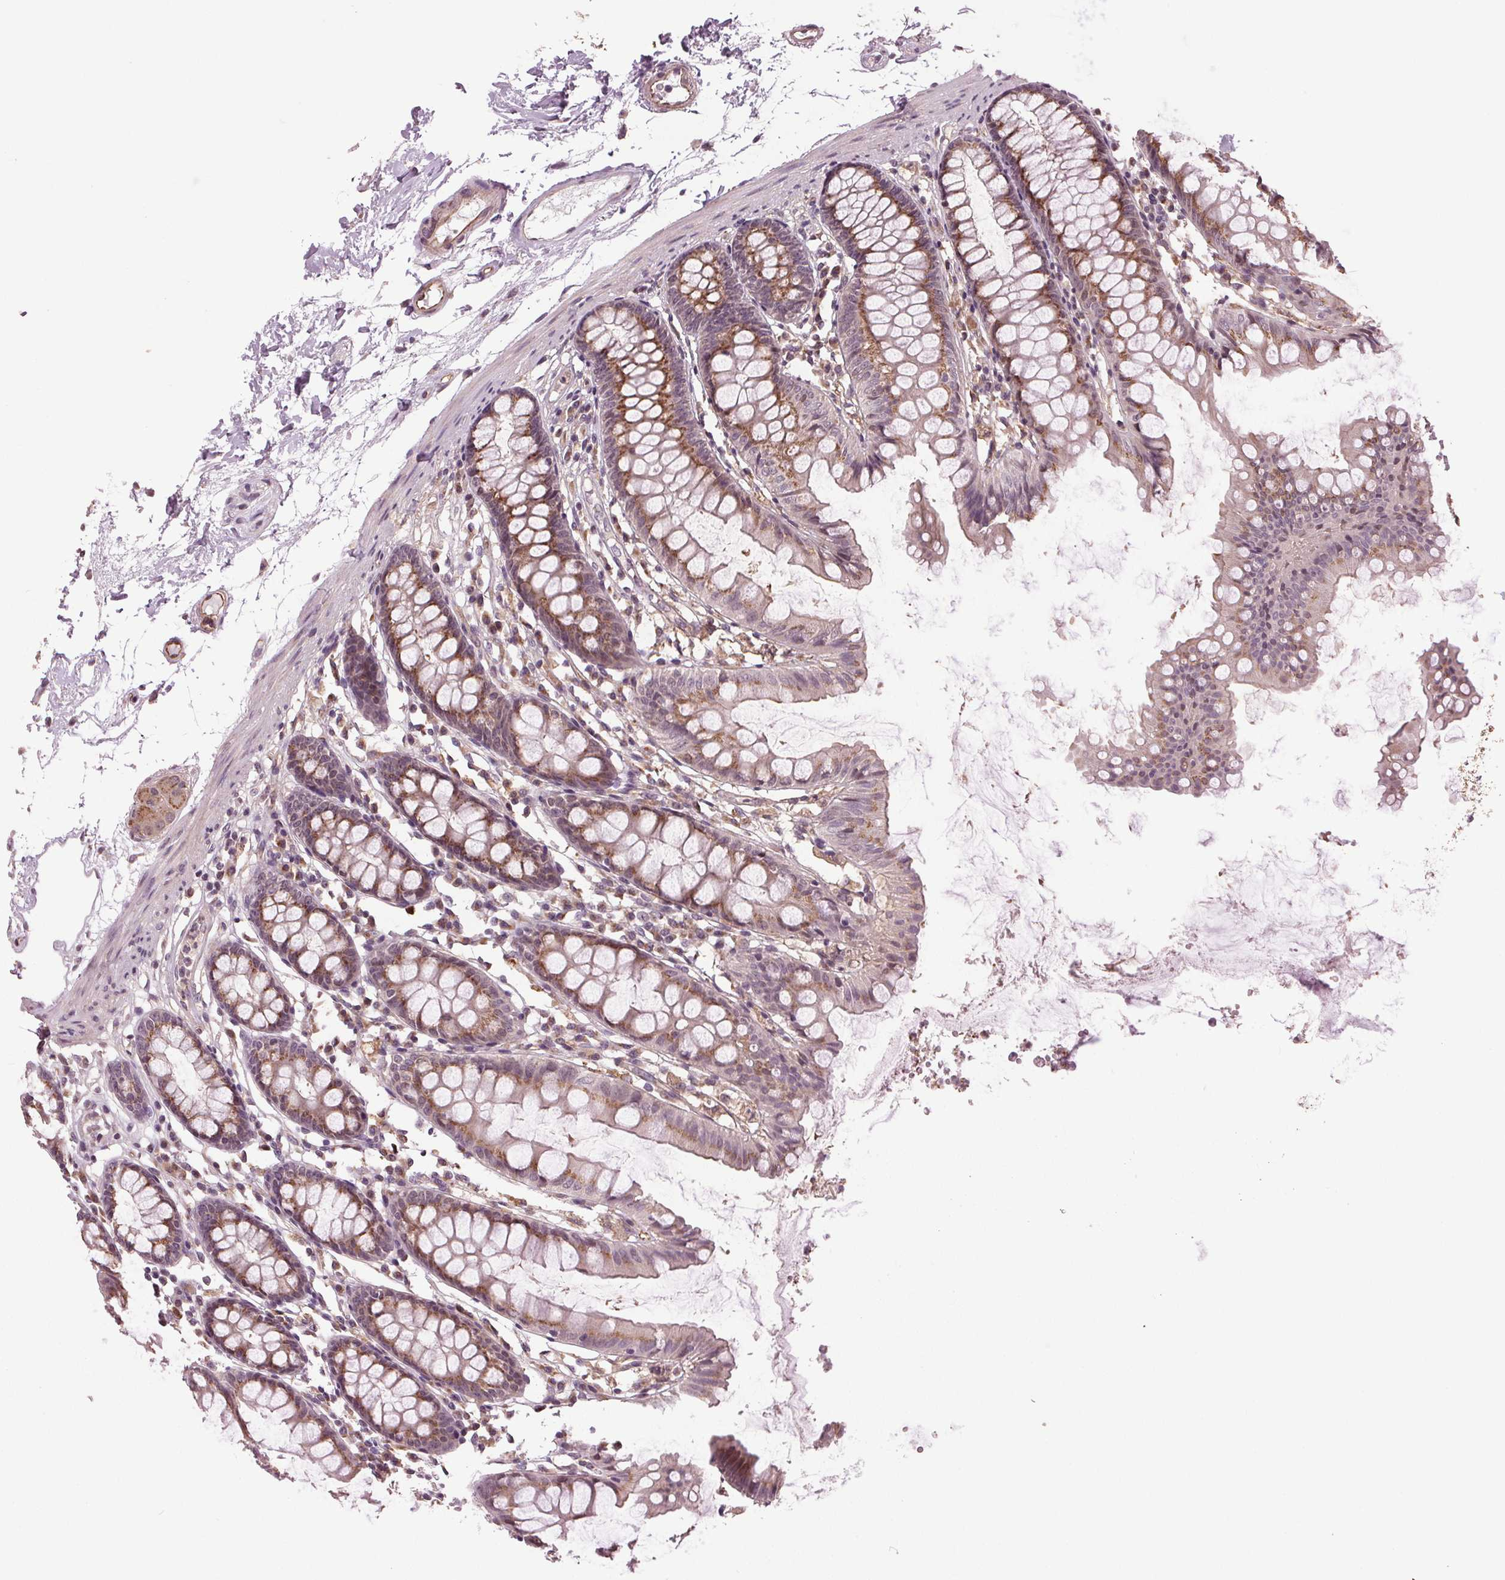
{"staining": {"intensity": "moderate", "quantity": "25%-75%", "location": "cytoplasmic/membranous"}, "tissue": "colon", "cell_type": "Endothelial cells", "image_type": "normal", "snomed": [{"axis": "morphology", "description": "Normal tissue, NOS"}, {"axis": "topography", "description": "Colon"}], "caption": "IHC (DAB (3,3'-diaminobenzidine)) staining of normal human colon displays moderate cytoplasmic/membranous protein expression in approximately 25%-75% of endothelial cells.", "gene": "BSDC1", "patient": {"sex": "female", "age": 84}}